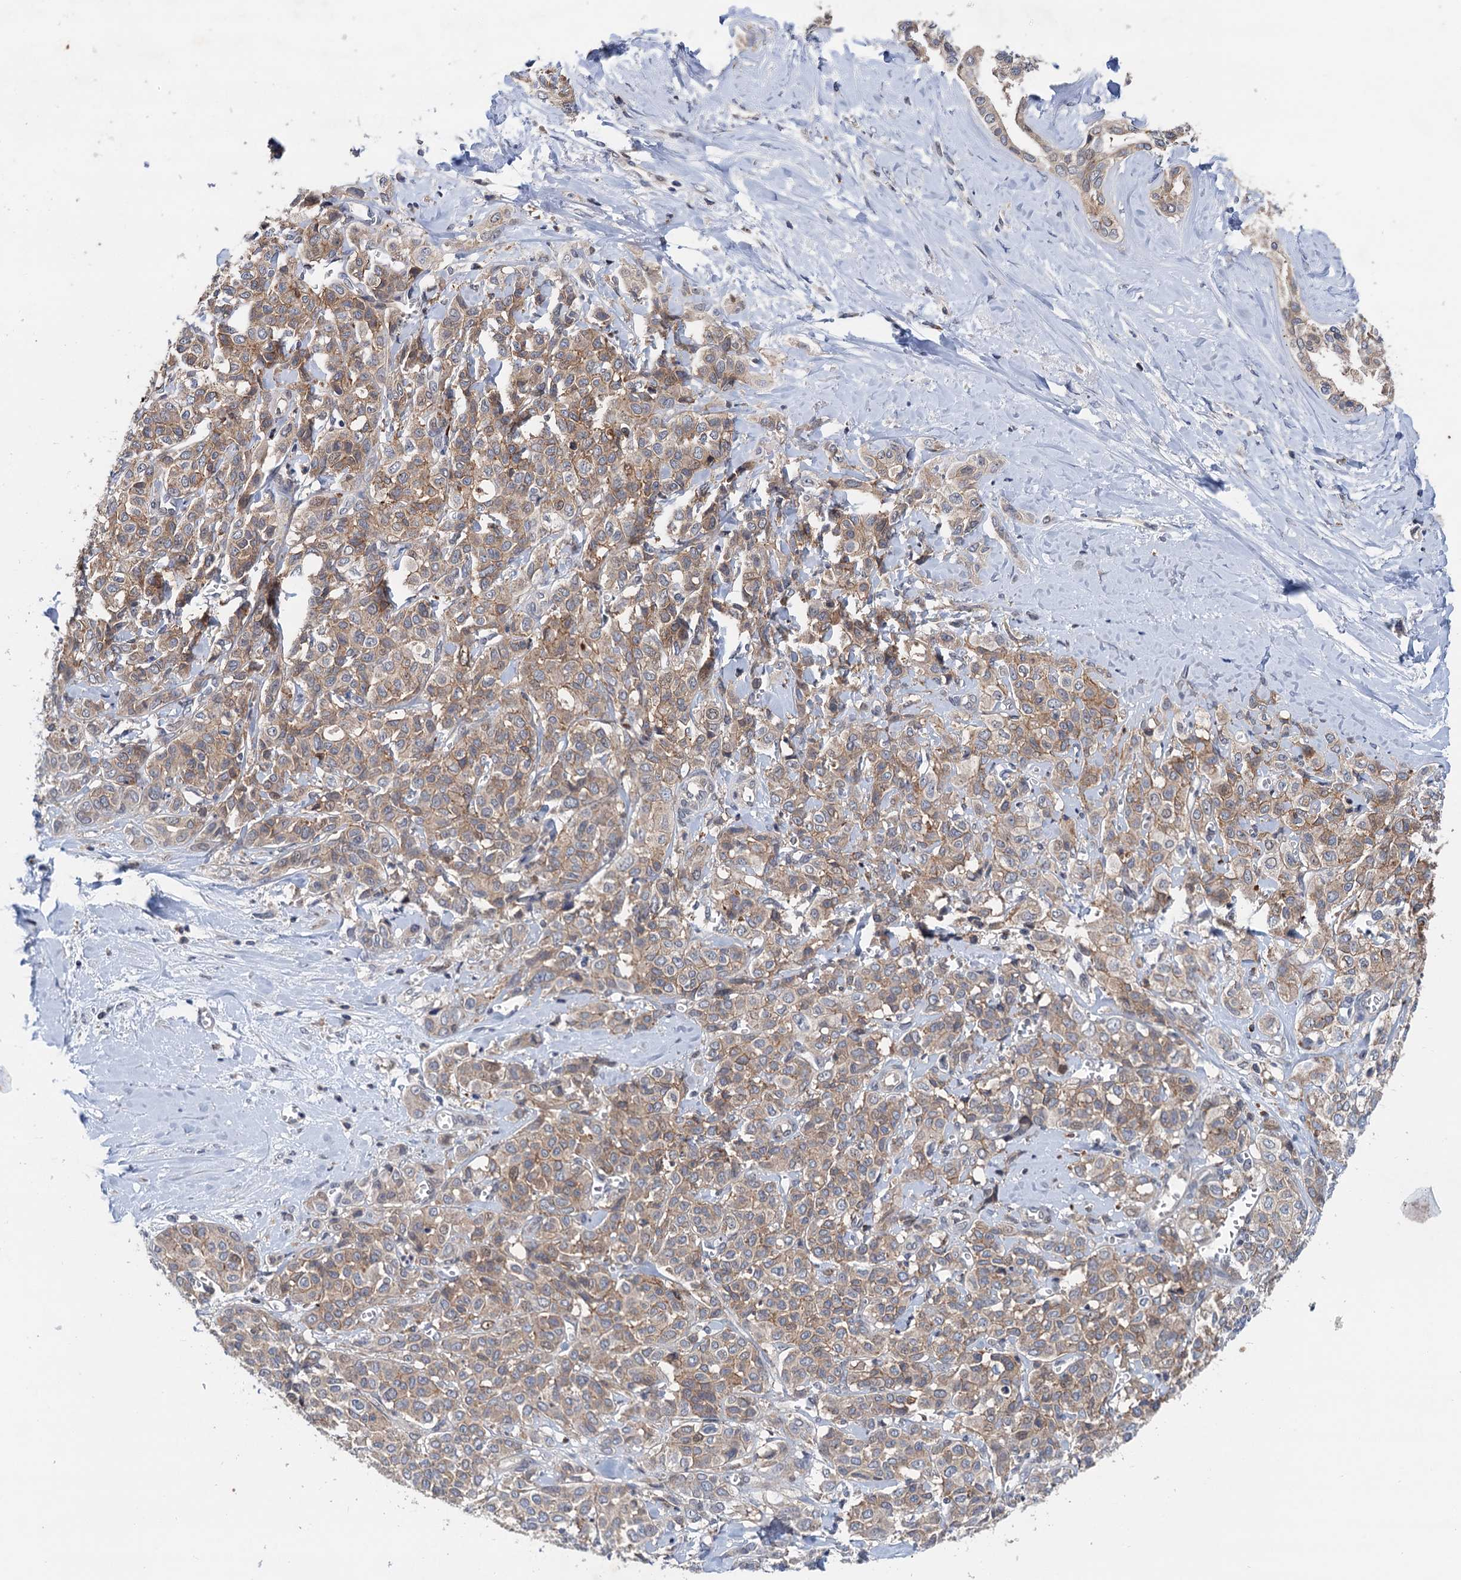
{"staining": {"intensity": "weak", "quantity": "25%-75%", "location": "cytoplasmic/membranous"}, "tissue": "liver cancer", "cell_type": "Tumor cells", "image_type": "cancer", "snomed": [{"axis": "morphology", "description": "Cholangiocarcinoma"}, {"axis": "topography", "description": "Liver"}], "caption": "About 25%-75% of tumor cells in human cholangiocarcinoma (liver) exhibit weak cytoplasmic/membranous protein staining as visualized by brown immunohistochemical staining.", "gene": "NLRP10", "patient": {"sex": "female", "age": 77}}